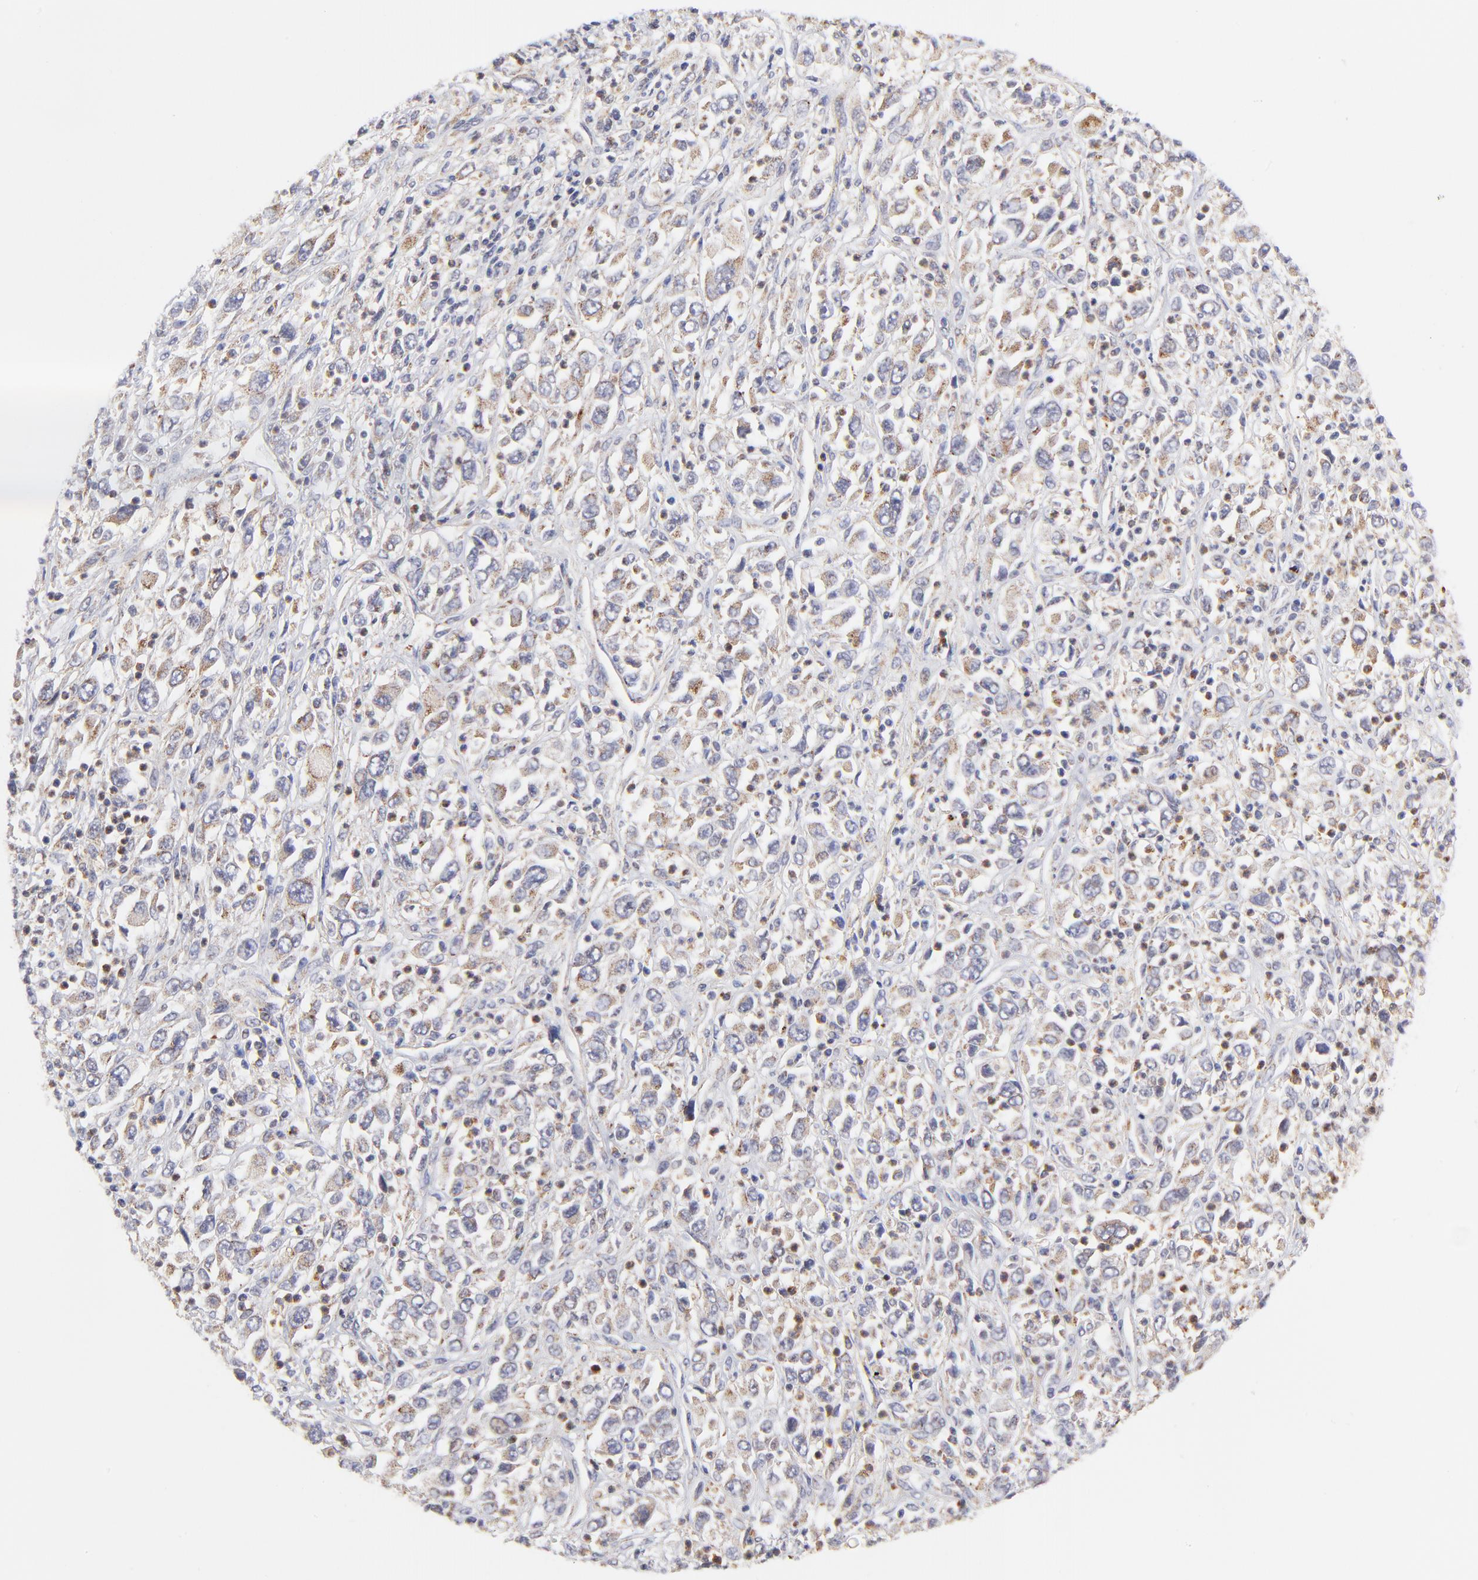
{"staining": {"intensity": "weak", "quantity": "25%-75%", "location": "cytoplasmic/membranous"}, "tissue": "melanoma", "cell_type": "Tumor cells", "image_type": "cancer", "snomed": [{"axis": "morphology", "description": "Malignant melanoma, Metastatic site"}, {"axis": "topography", "description": "Skin"}], "caption": "A brown stain labels weak cytoplasmic/membranous expression of a protein in melanoma tumor cells.", "gene": "MAP2K7", "patient": {"sex": "female", "age": 56}}